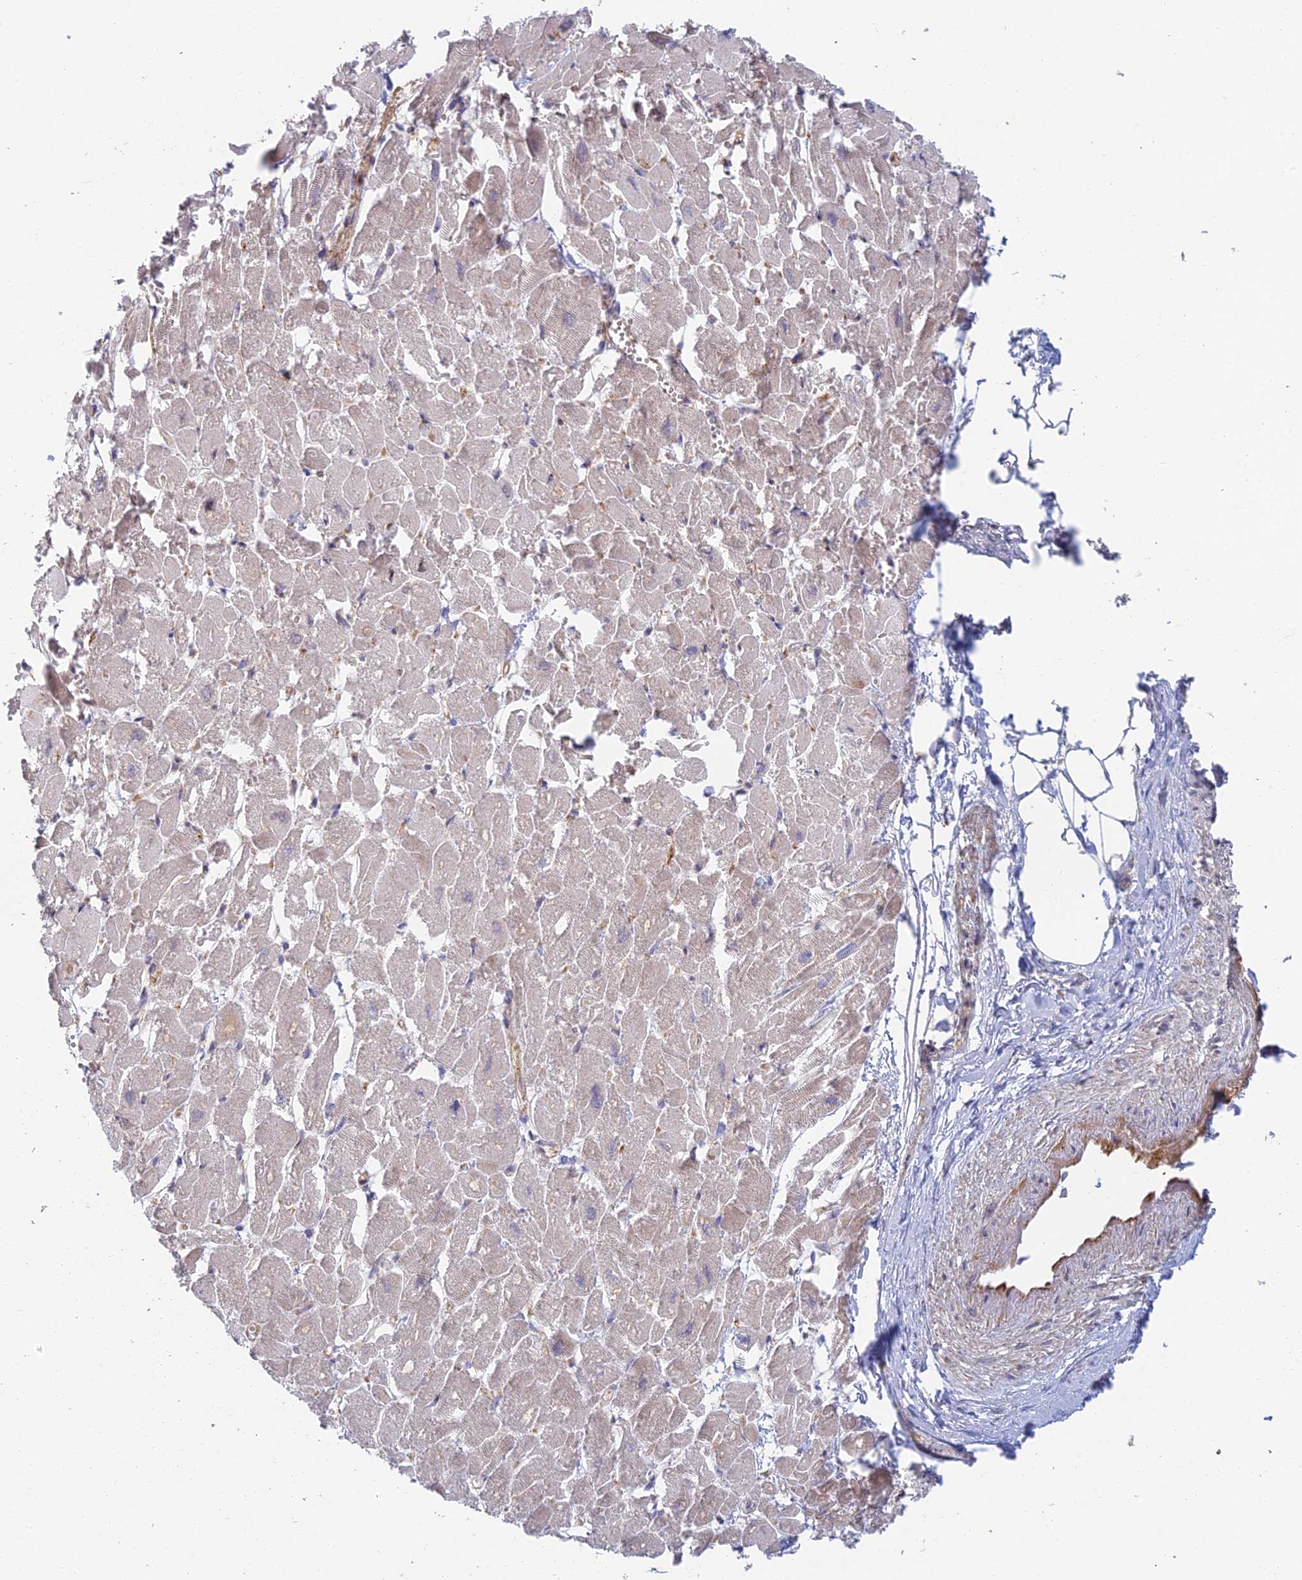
{"staining": {"intensity": "negative", "quantity": "none", "location": "none"}, "tissue": "heart muscle", "cell_type": "Cardiomyocytes", "image_type": "normal", "snomed": [{"axis": "morphology", "description": "Normal tissue, NOS"}, {"axis": "topography", "description": "Heart"}], "caption": "Immunohistochemistry histopathology image of benign heart muscle stained for a protein (brown), which demonstrates no expression in cardiomyocytes.", "gene": "IFTAP", "patient": {"sex": "male", "age": 54}}